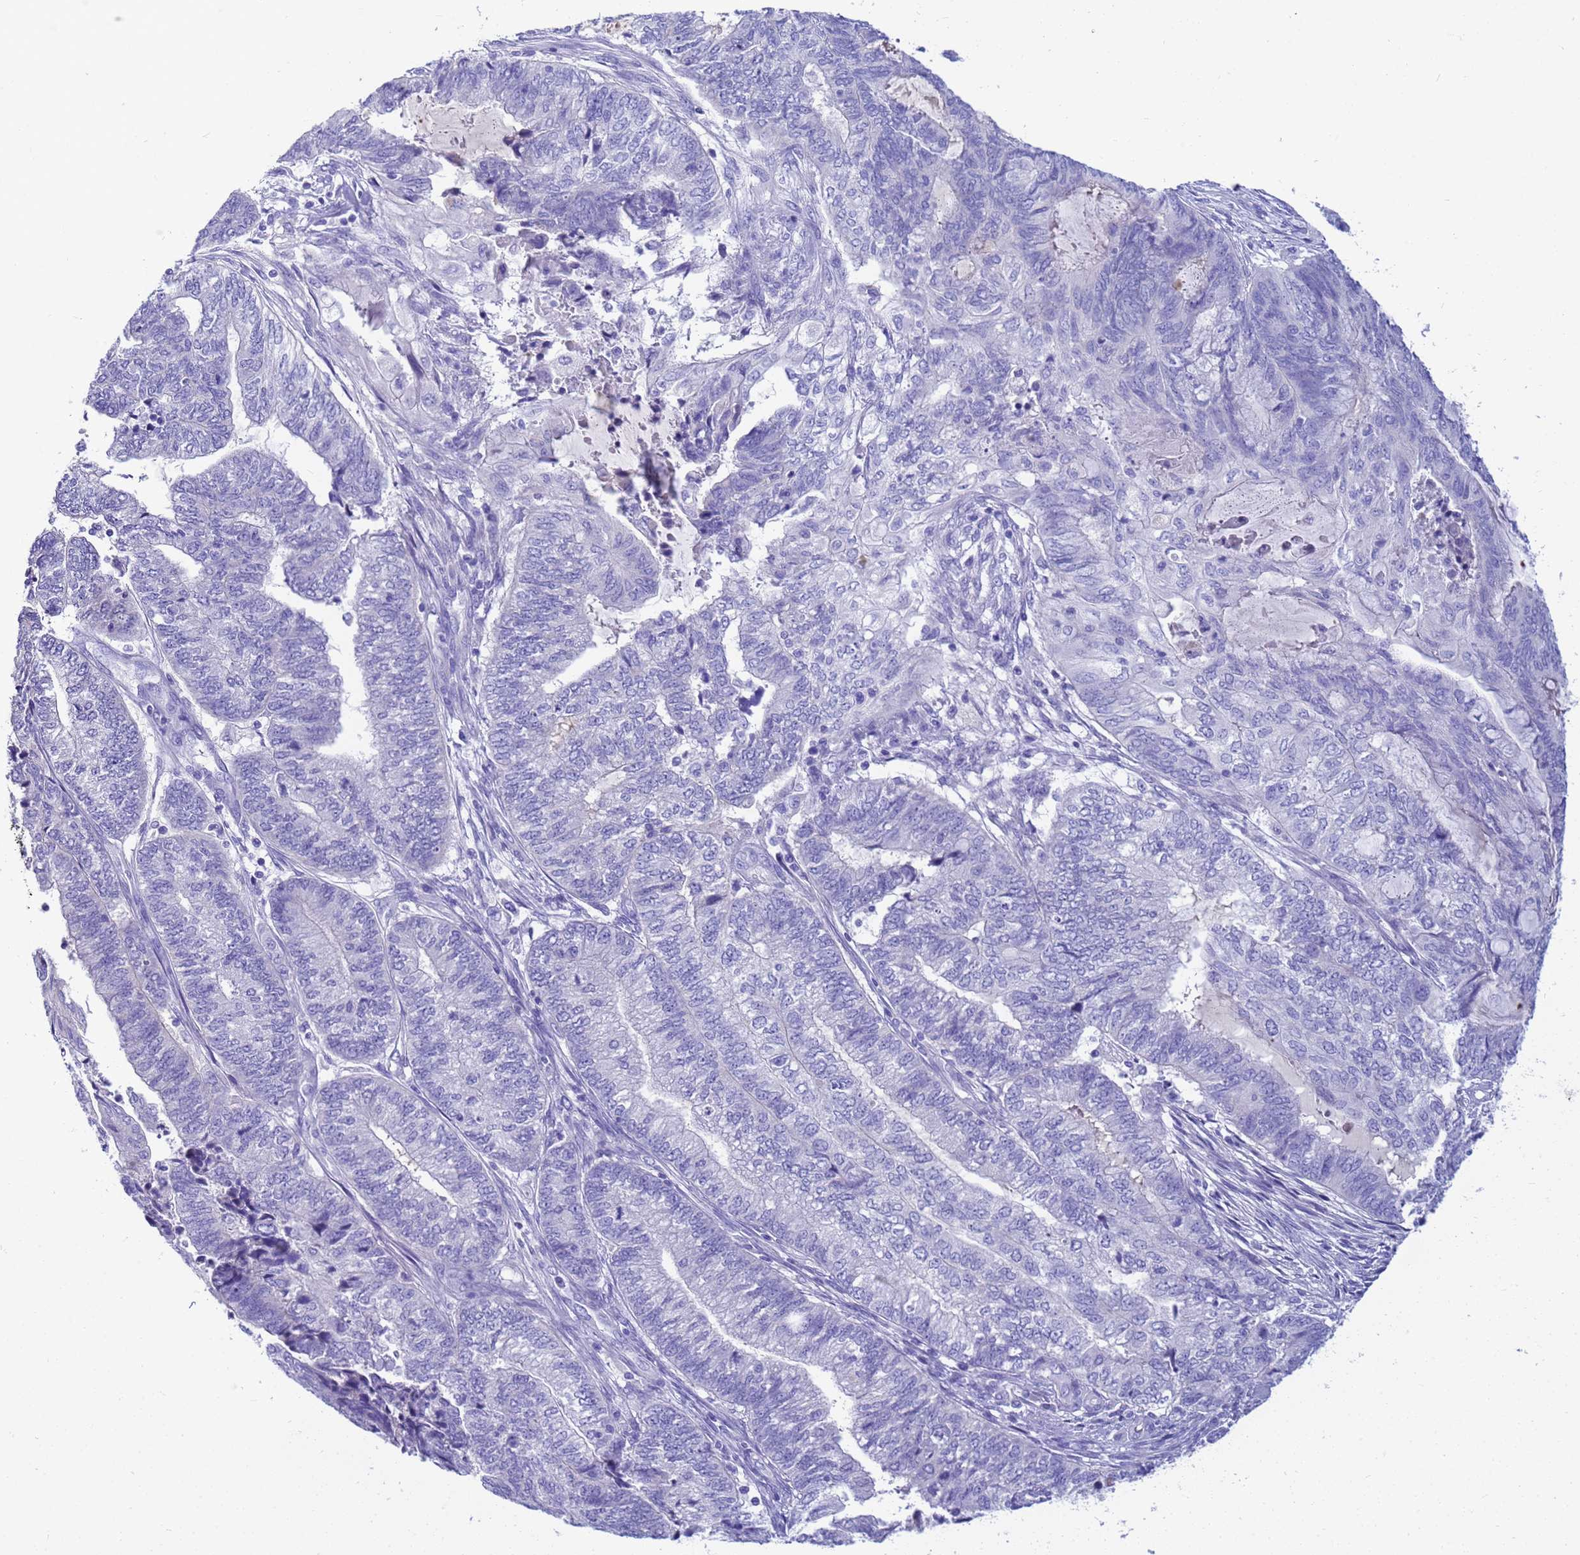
{"staining": {"intensity": "negative", "quantity": "none", "location": "none"}, "tissue": "endometrial cancer", "cell_type": "Tumor cells", "image_type": "cancer", "snomed": [{"axis": "morphology", "description": "Adenocarcinoma, NOS"}, {"axis": "topography", "description": "Uterus"}, {"axis": "topography", "description": "Endometrium"}], "caption": "There is no significant staining in tumor cells of adenocarcinoma (endometrial). (Brightfield microscopy of DAB (3,3'-diaminobenzidine) immunohistochemistry (IHC) at high magnification).", "gene": "SYCN", "patient": {"sex": "female", "age": 70}}